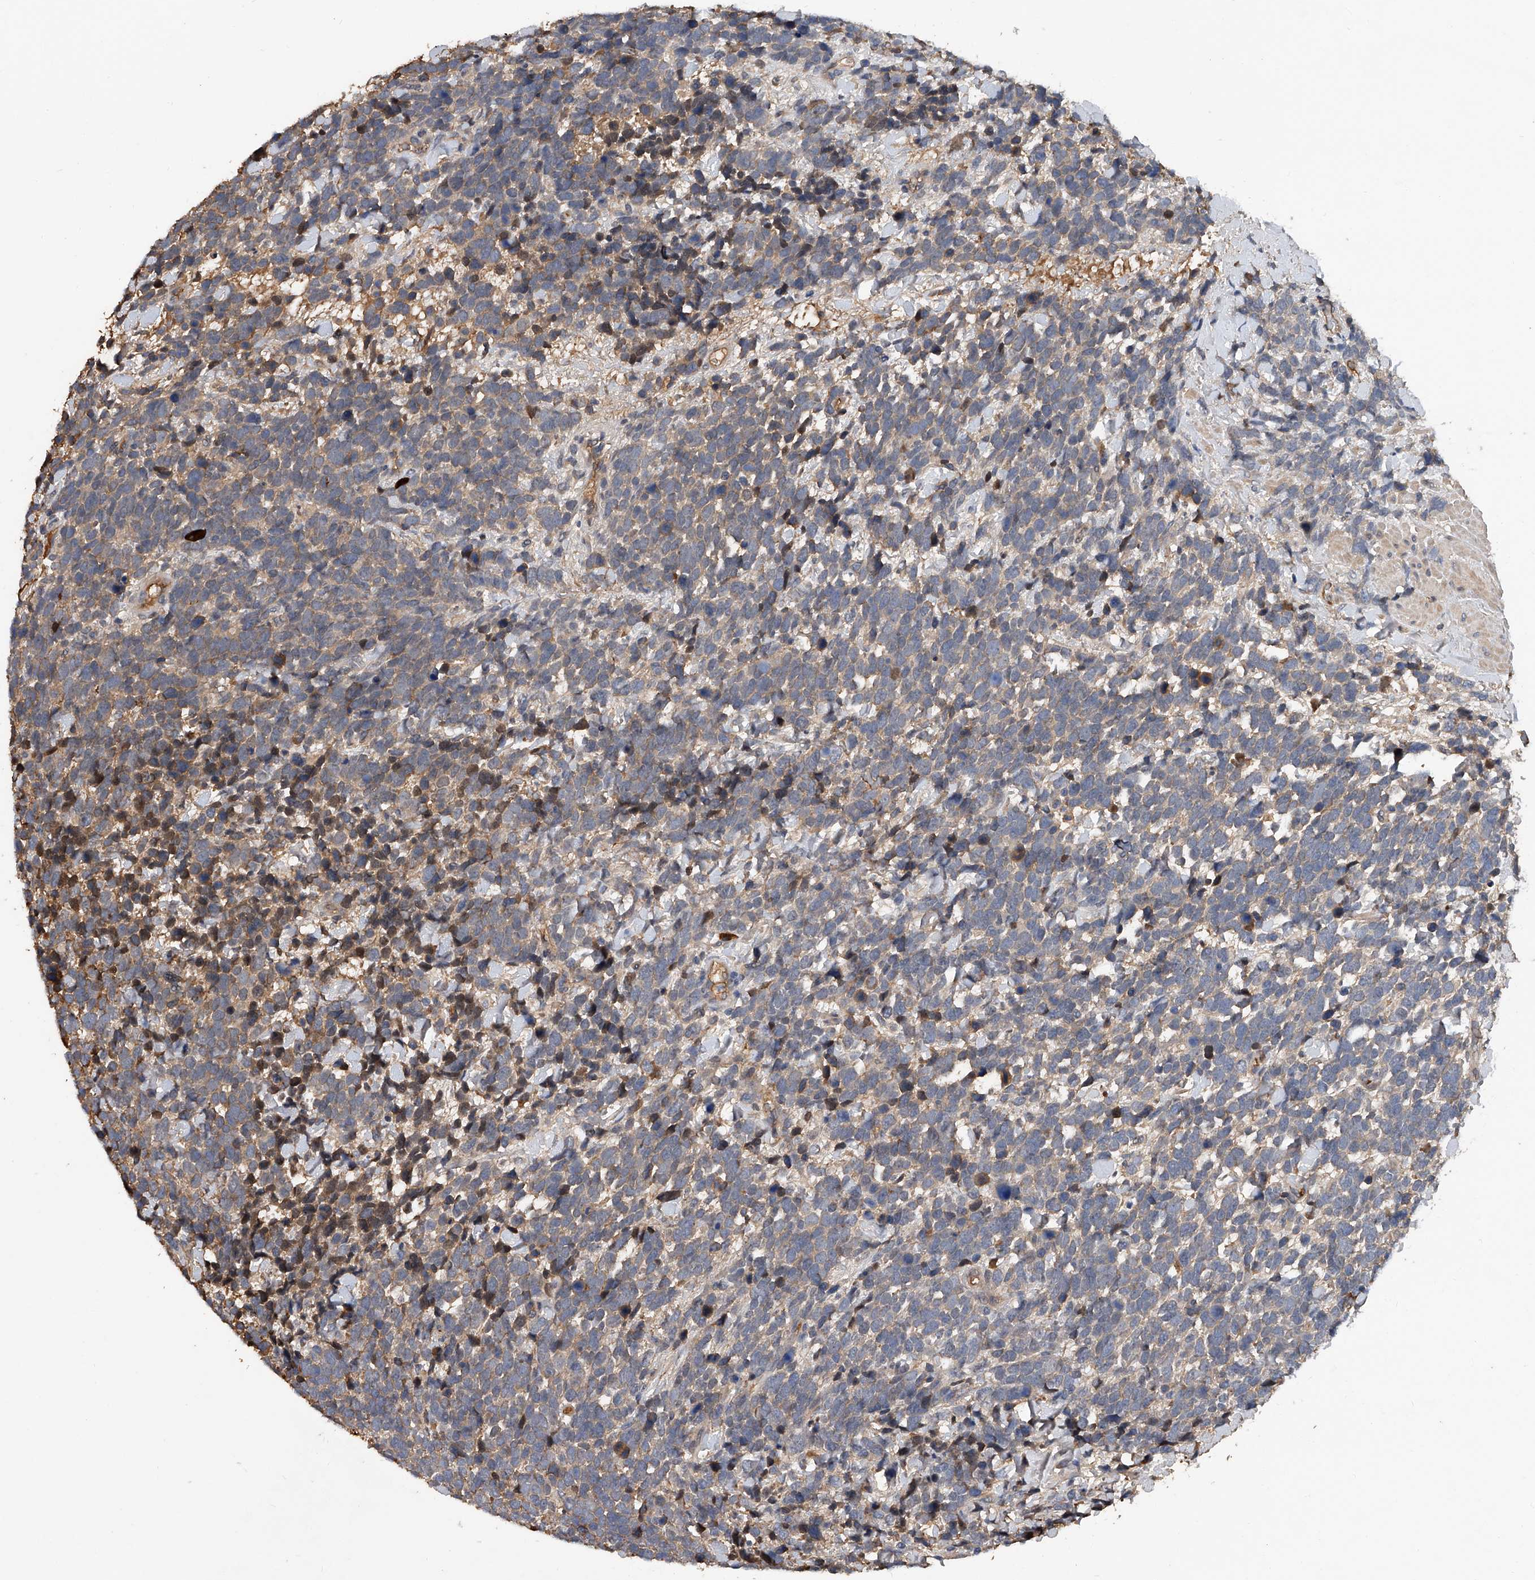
{"staining": {"intensity": "weak", "quantity": "25%-75%", "location": "cytoplasmic/membranous"}, "tissue": "urothelial cancer", "cell_type": "Tumor cells", "image_type": "cancer", "snomed": [{"axis": "morphology", "description": "Urothelial carcinoma, High grade"}, {"axis": "topography", "description": "Urinary bladder"}], "caption": "A photomicrograph of human high-grade urothelial carcinoma stained for a protein shows weak cytoplasmic/membranous brown staining in tumor cells.", "gene": "ZNF25", "patient": {"sex": "female", "age": 82}}